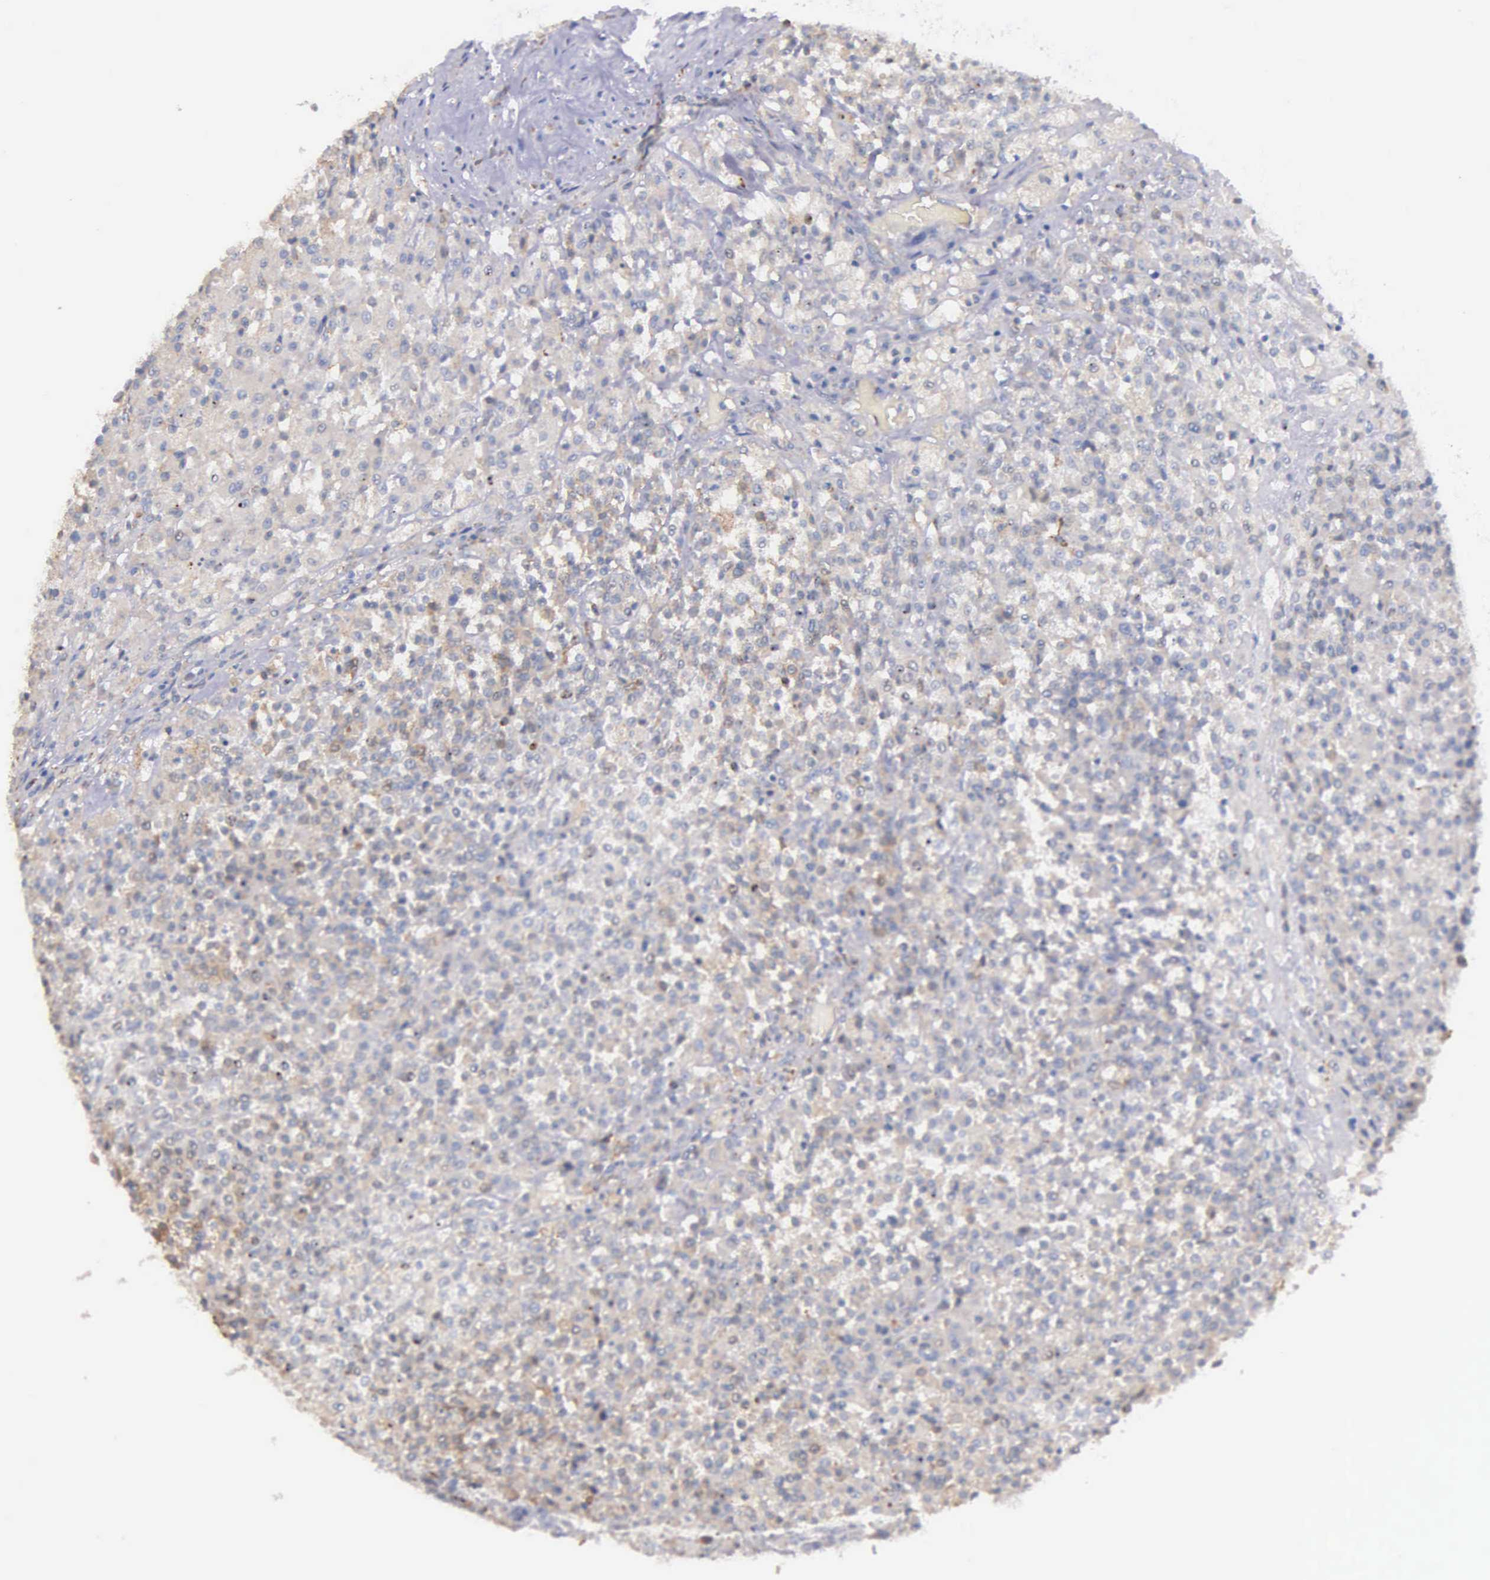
{"staining": {"intensity": "weak", "quantity": "25%-75%", "location": "cytoplasmic/membranous"}, "tissue": "testis cancer", "cell_type": "Tumor cells", "image_type": "cancer", "snomed": [{"axis": "morphology", "description": "Seminoma, NOS"}, {"axis": "topography", "description": "Testis"}], "caption": "Protein analysis of testis cancer (seminoma) tissue shows weak cytoplasmic/membranous positivity in about 25%-75% of tumor cells. The staining was performed using DAB, with brown indicating positive protein expression. Nuclei are stained blue with hematoxylin.", "gene": "ZC3H12B", "patient": {"sex": "male", "age": 59}}